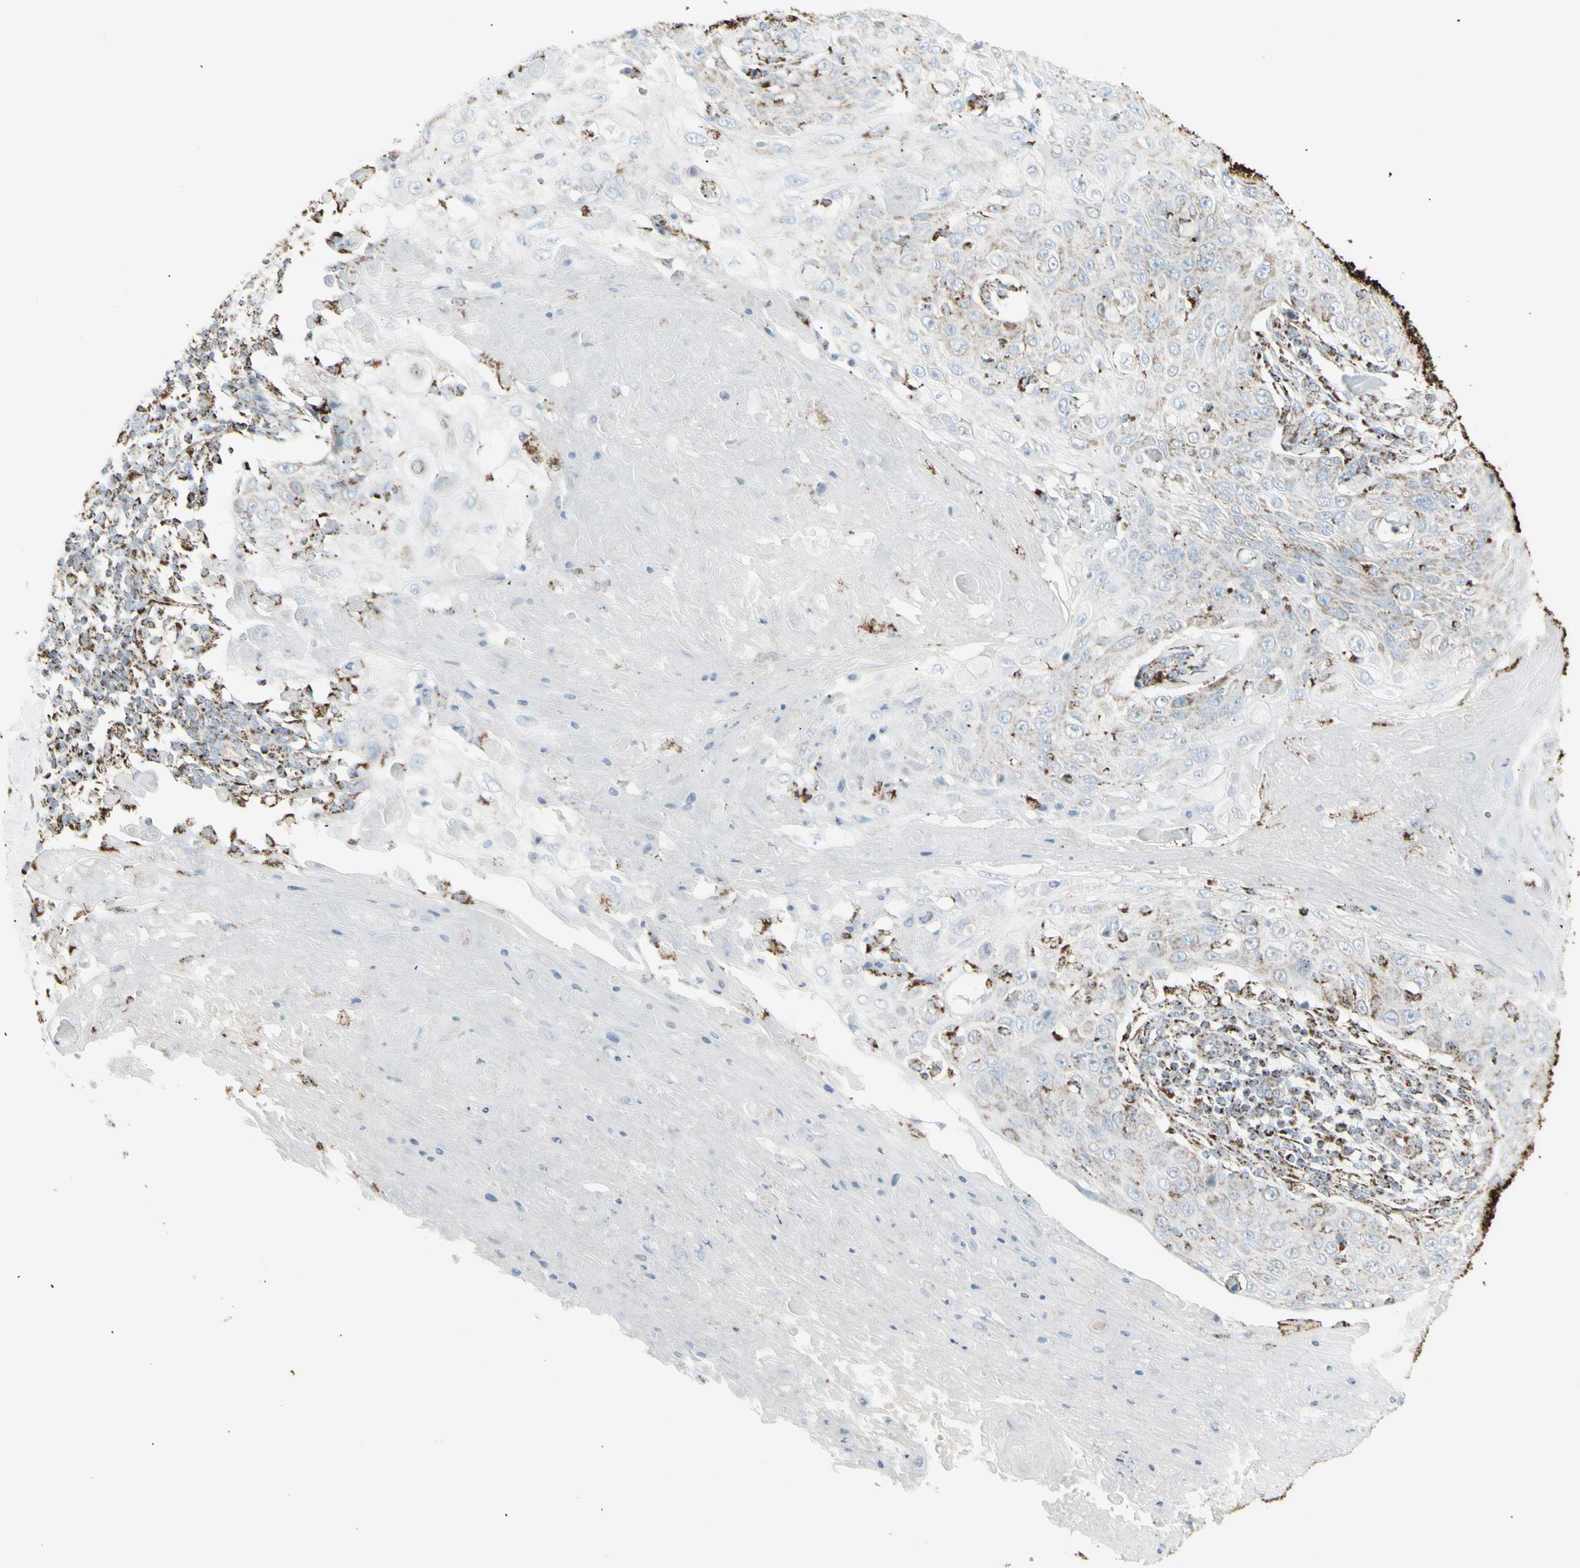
{"staining": {"intensity": "weak", "quantity": "25%-75%", "location": "cytoplasmic/membranous"}, "tissue": "skin cancer", "cell_type": "Tumor cells", "image_type": "cancer", "snomed": [{"axis": "morphology", "description": "Squamous cell carcinoma, NOS"}, {"axis": "topography", "description": "Skin"}], "caption": "Weak cytoplasmic/membranous protein positivity is present in approximately 25%-75% of tumor cells in skin squamous cell carcinoma.", "gene": "PLGRKT", "patient": {"sex": "male", "age": 86}}